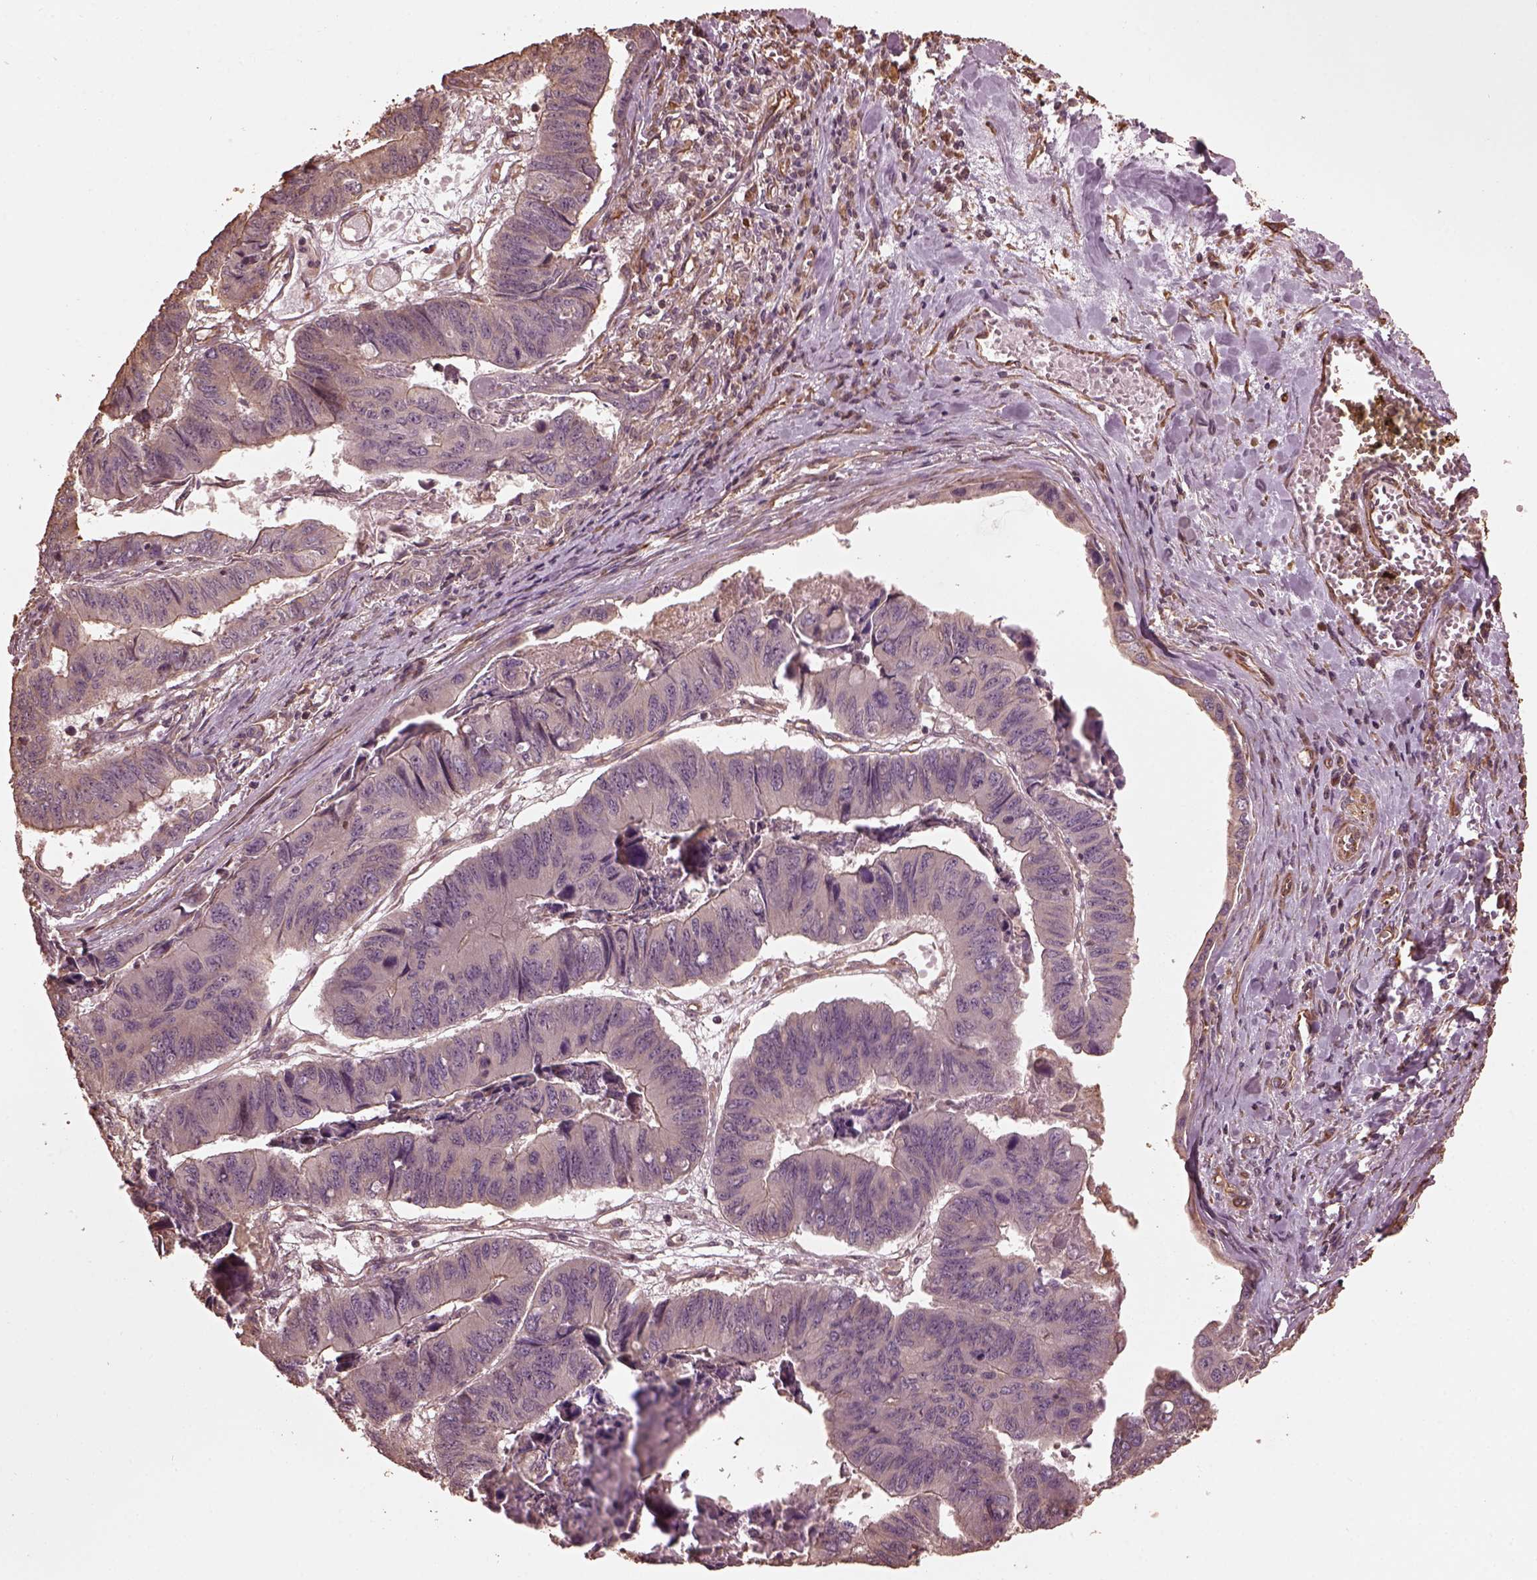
{"staining": {"intensity": "negative", "quantity": "none", "location": "none"}, "tissue": "stomach cancer", "cell_type": "Tumor cells", "image_type": "cancer", "snomed": [{"axis": "morphology", "description": "Adenocarcinoma, NOS"}, {"axis": "topography", "description": "Stomach, lower"}], "caption": "This is a histopathology image of IHC staining of adenocarcinoma (stomach), which shows no expression in tumor cells.", "gene": "GTPBP1", "patient": {"sex": "male", "age": 77}}